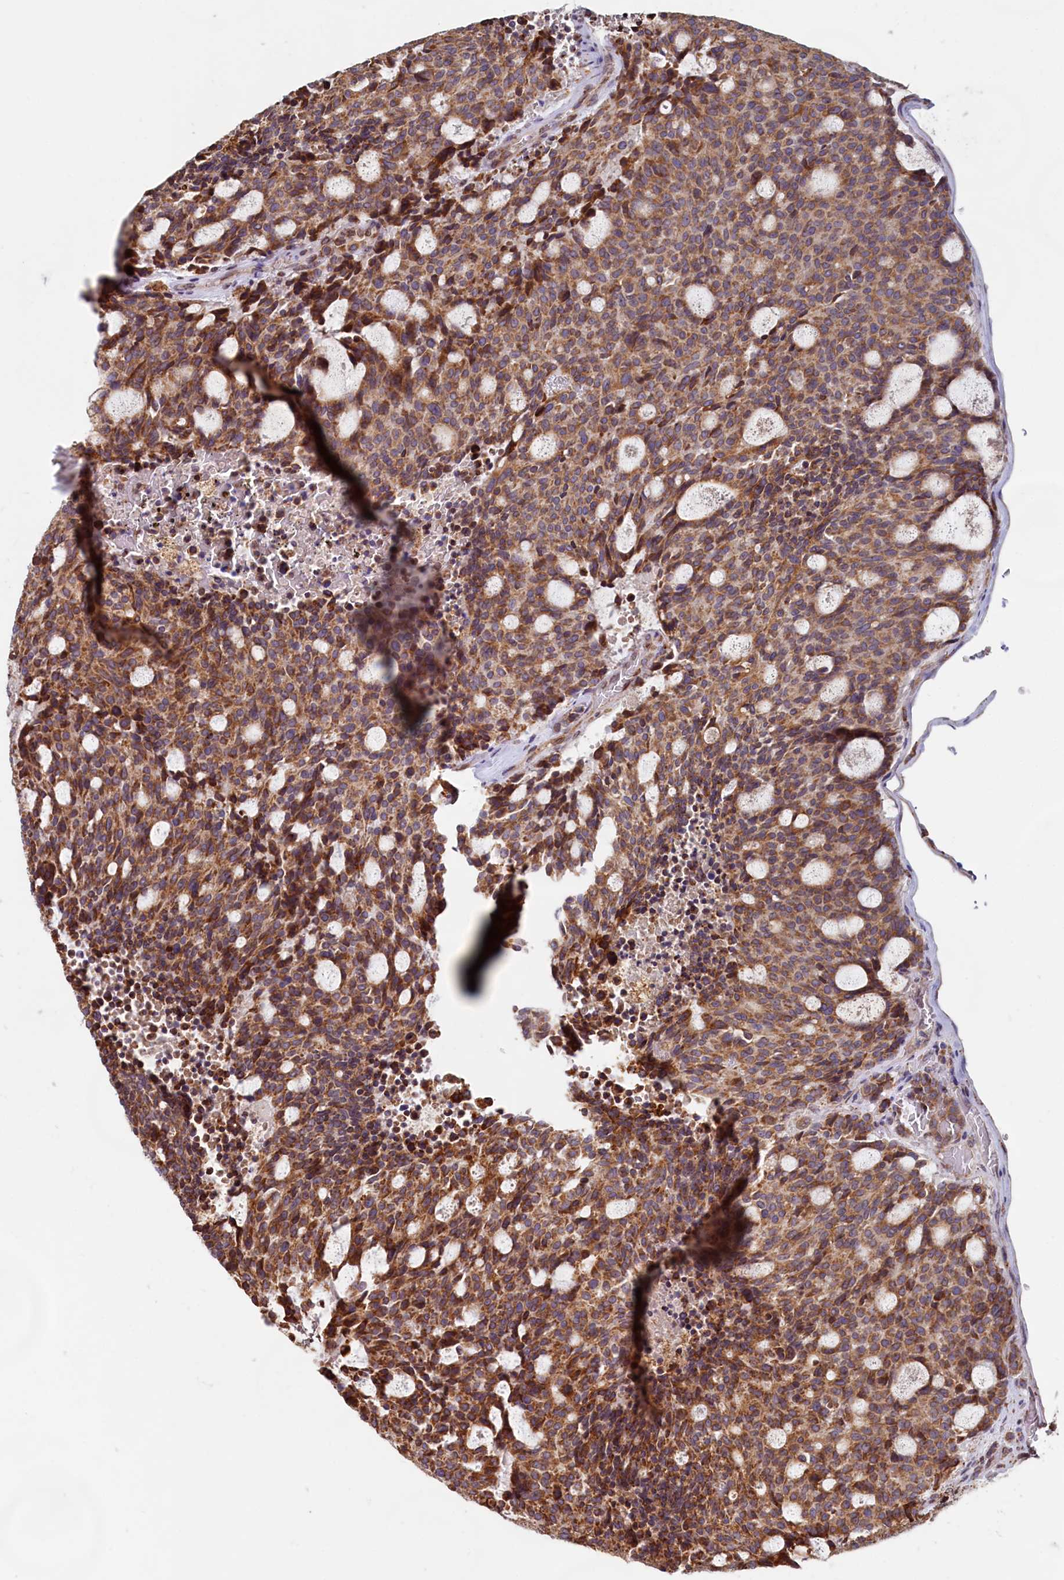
{"staining": {"intensity": "strong", "quantity": ">75%", "location": "cytoplasmic/membranous"}, "tissue": "carcinoid", "cell_type": "Tumor cells", "image_type": "cancer", "snomed": [{"axis": "morphology", "description": "Carcinoid, malignant, NOS"}, {"axis": "topography", "description": "Pancreas"}], "caption": "Carcinoid was stained to show a protein in brown. There is high levels of strong cytoplasmic/membranous positivity in about >75% of tumor cells.", "gene": "TBC1D19", "patient": {"sex": "female", "age": 54}}